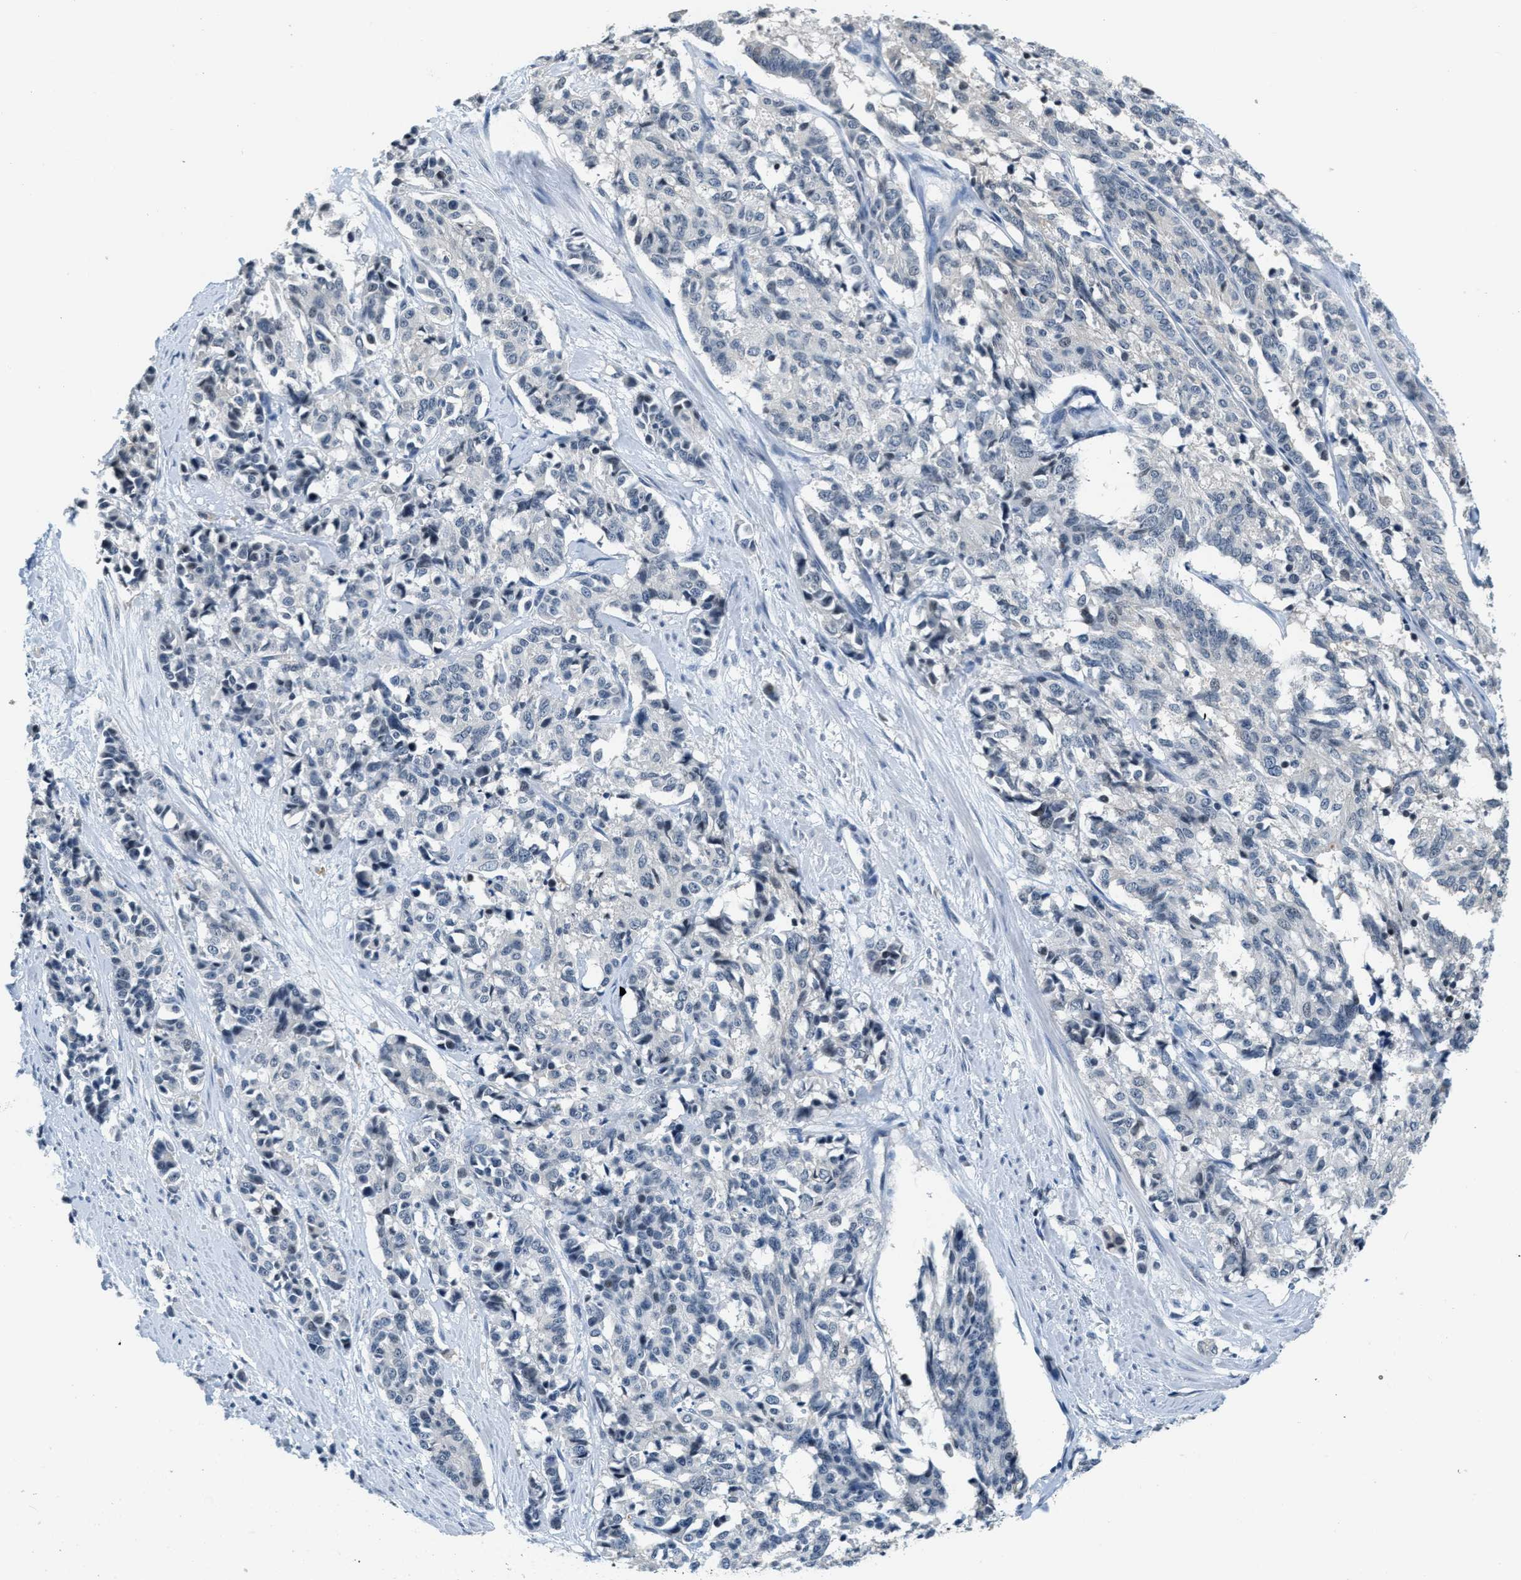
{"staining": {"intensity": "negative", "quantity": "none", "location": "none"}, "tissue": "cervical cancer", "cell_type": "Tumor cells", "image_type": "cancer", "snomed": [{"axis": "morphology", "description": "Squamous cell carcinoma, NOS"}, {"axis": "topography", "description": "Cervix"}], "caption": "Tumor cells show no significant protein expression in cervical squamous cell carcinoma. (IHC, brightfield microscopy, high magnification).", "gene": "CA4", "patient": {"sex": "female", "age": 35}}